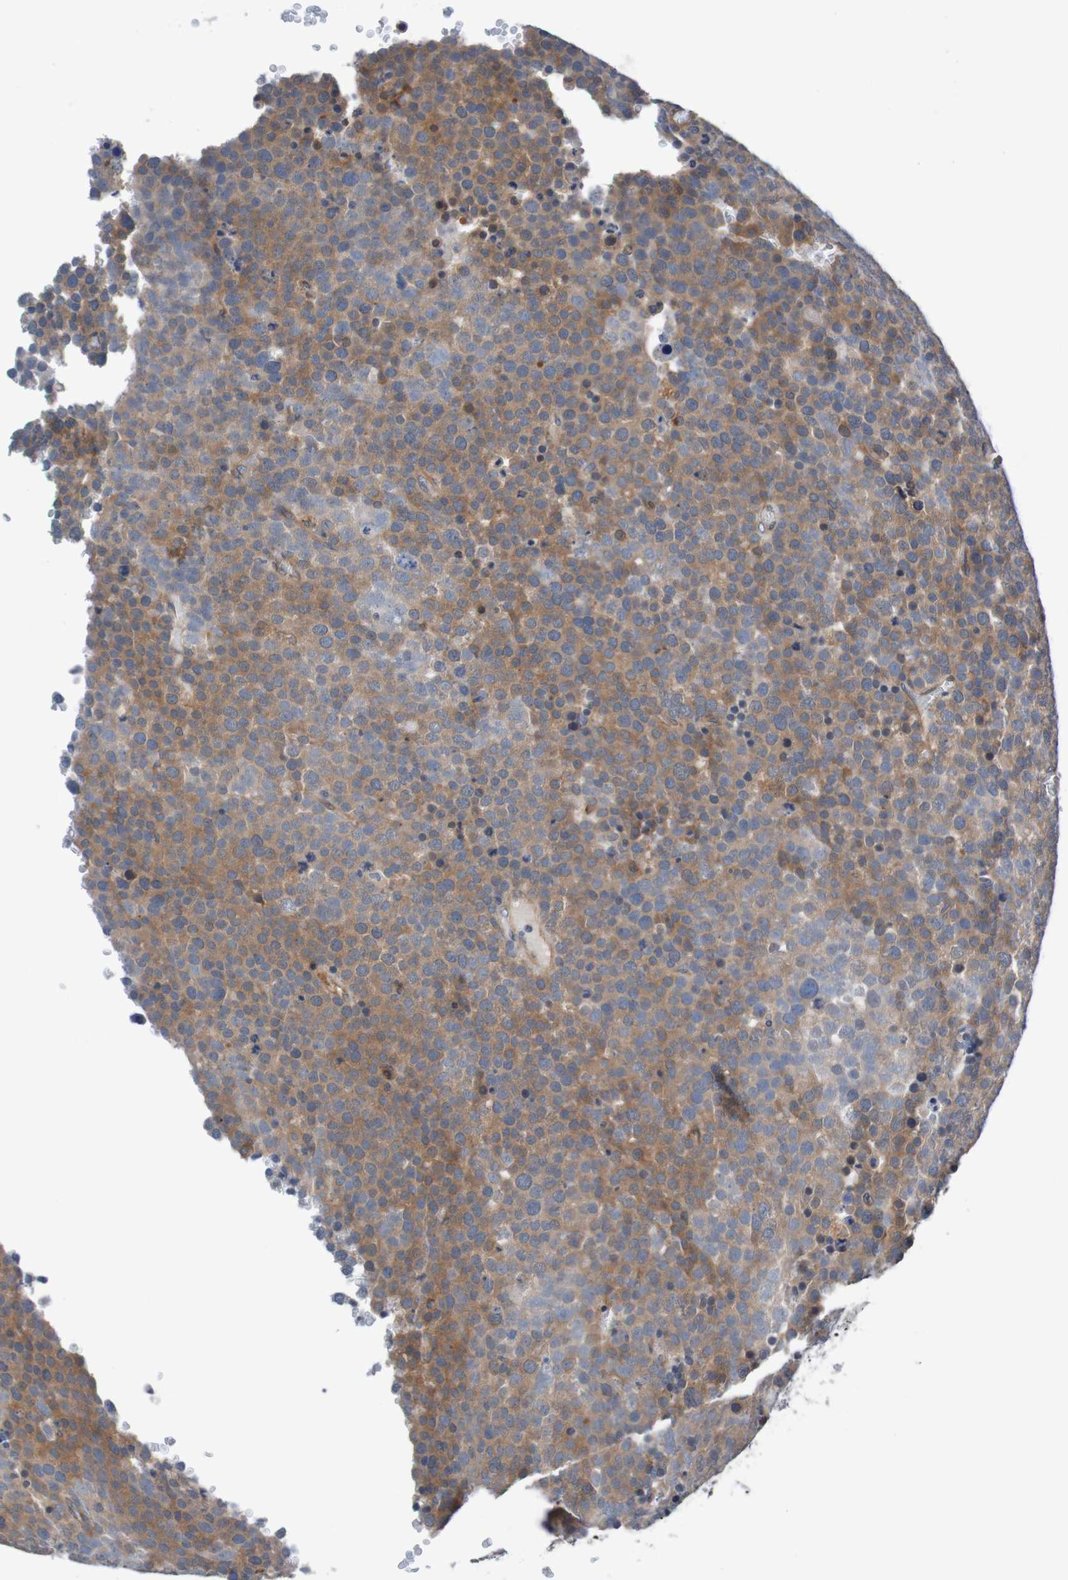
{"staining": {"intensity": "moderate", "quantity": ">75%", "location": "cytoplasmic/membranous"}, "tissue": "testis cancer", "cell_type": "Tumor cells", "image_type": "cancer", "snomed": [{"axis": "morphology", "description": "Seminoma, NOS"}, {"axis": "topography", "description": "Testis"}], "caption": "Approximately >75% of tumor cells in human testis cancer (seminoma) display moderate cytoplasmic/membranous protein positivity as visualized by brown immunohistochemical staining.", "gene": "CPED1", "patient": {"sex": "male", "age": 71}}